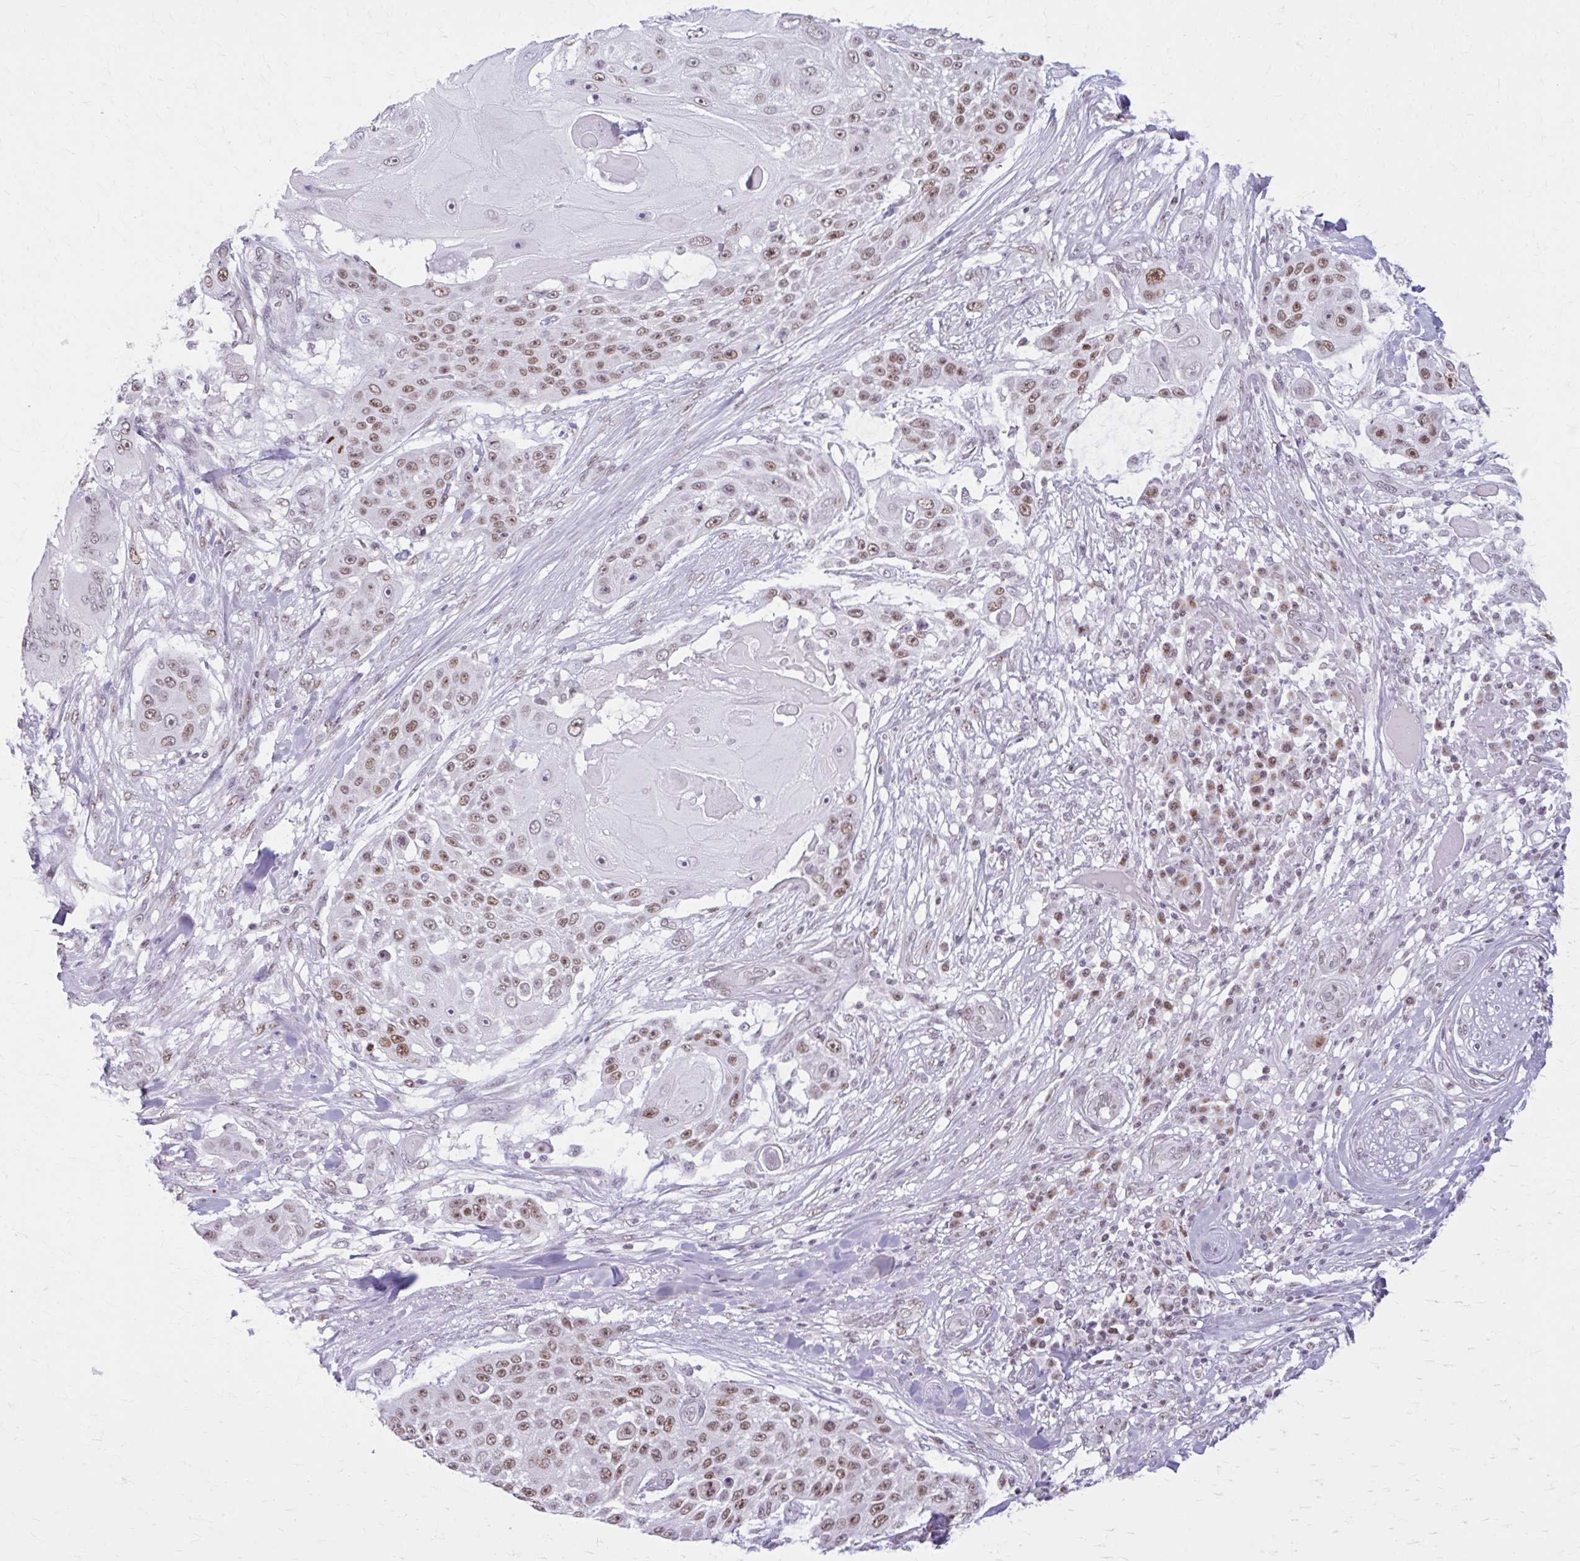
{"staining": {"intensity": "moderate", "quantity": ">75%", "location": "nuclear"}, "tissue": "skin cancer", "cell_type": "Tumor cells", "image_type": "cancer", "snomed": [{"axis": "morphology", "description": "Squamous cell carcinoma, NOS"}, {"axis": "topography", "description": "Skin"}], "caption": "The micrograph exhibits staining of skin cancer, revealing moderate nuclear protein positivity (brown color) within tumor cells. The protein of interest is shown in brown color, while the nuclei are stained blue.", "gene": "PABIR1", "patient": {"sex": "female", "age": 86}}